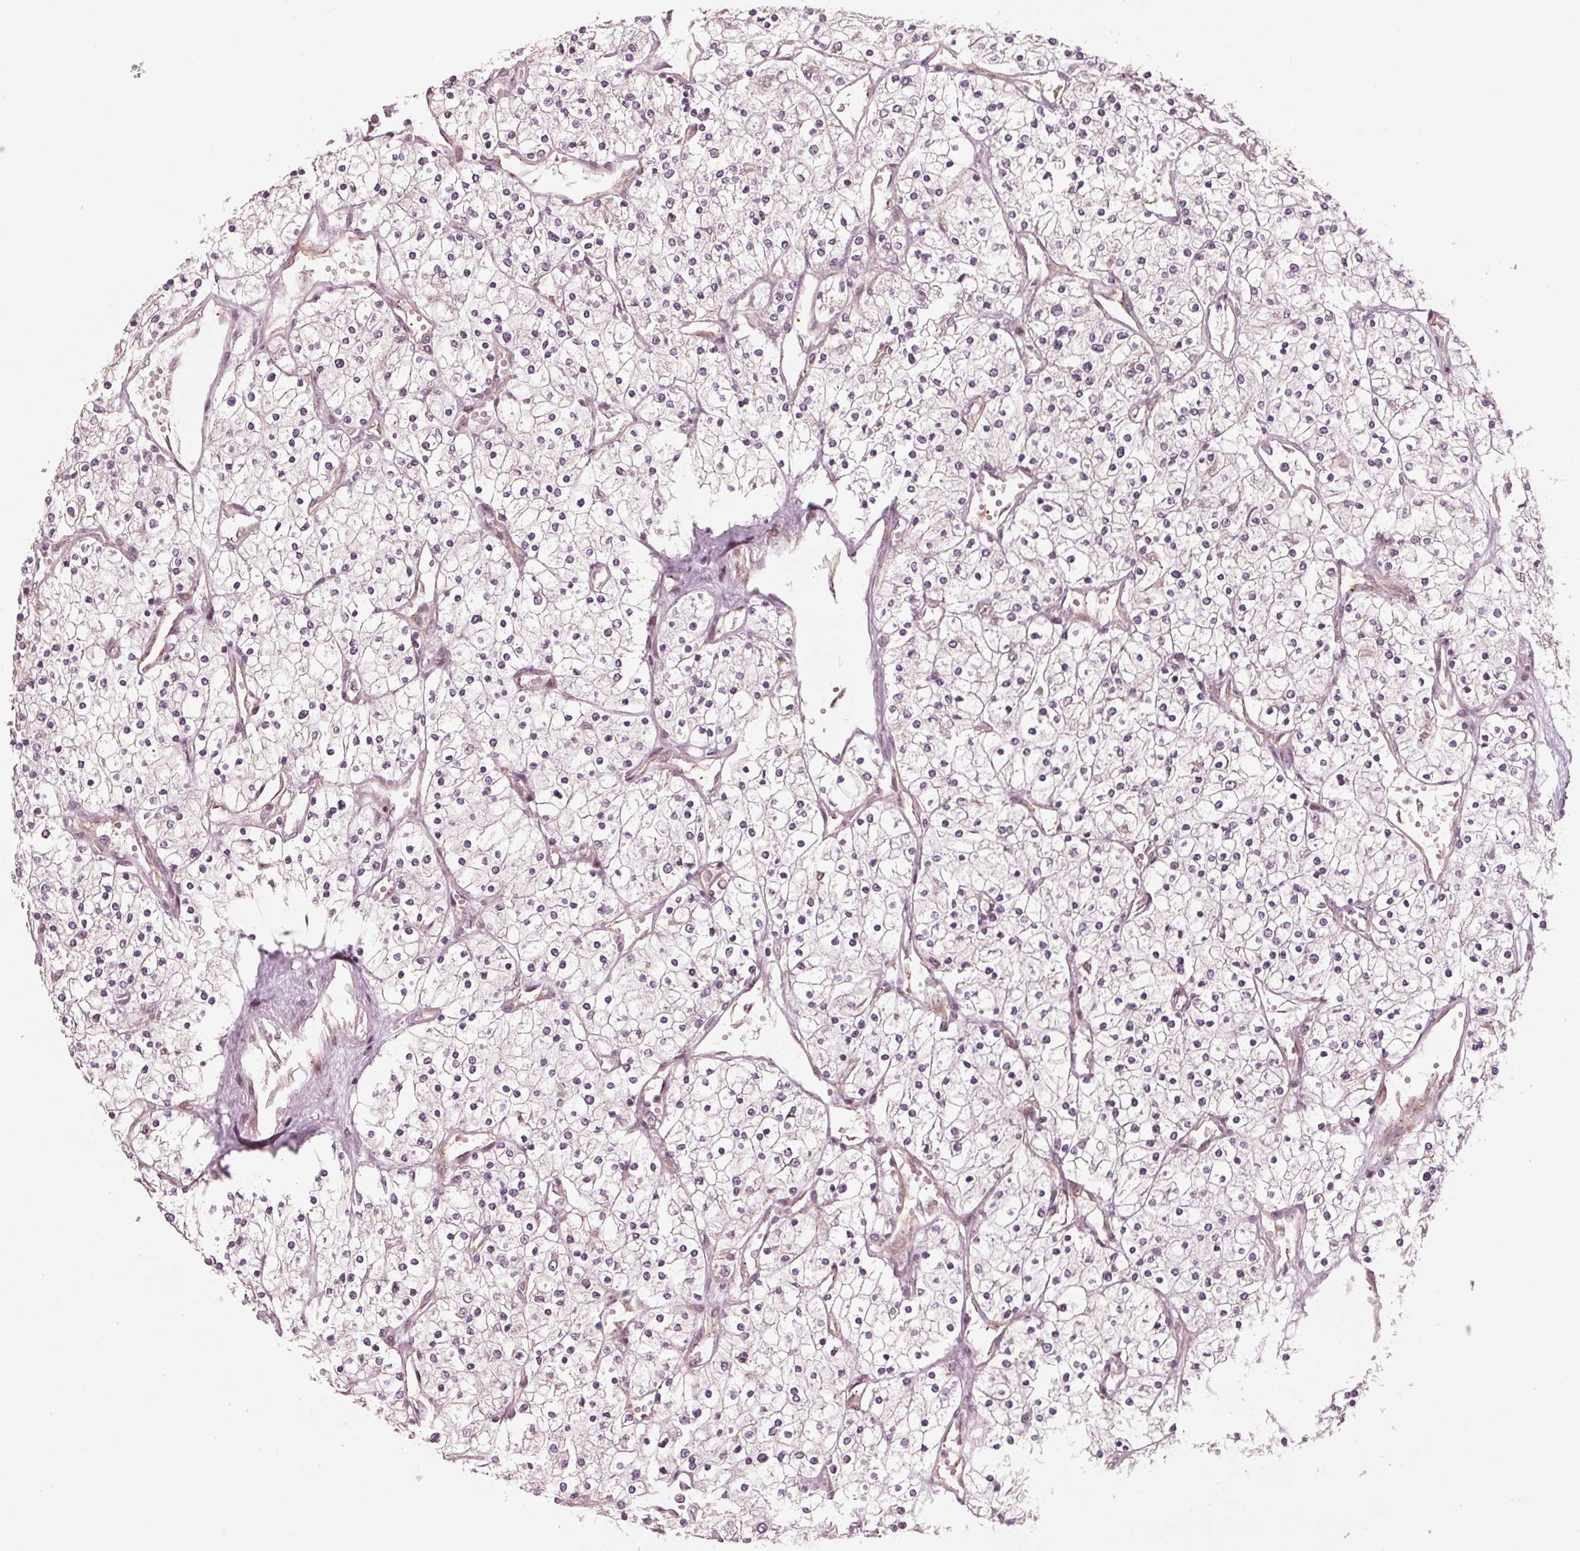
{"staining": {"intensity": "negative", "quantity": "none", "location": "none"}, "tissue": "renal cancer", "cell_type": "Tumor cells", "image_type": "cancer", "snomed": [{"axis": "morphology", "description": "Adenocarcinoma, NOS"}, {"axis": "topography", "description": "Kidney"}], "caption": "This photomicrograph is of renal cancer stained with immunohistochemistry (IHC) to label a protein in brown with the nuclei are counter-stained blue. There is no staining in tumor cells.", "gene": "CMIP", "patient": {"sex": "male", "age": 80}}